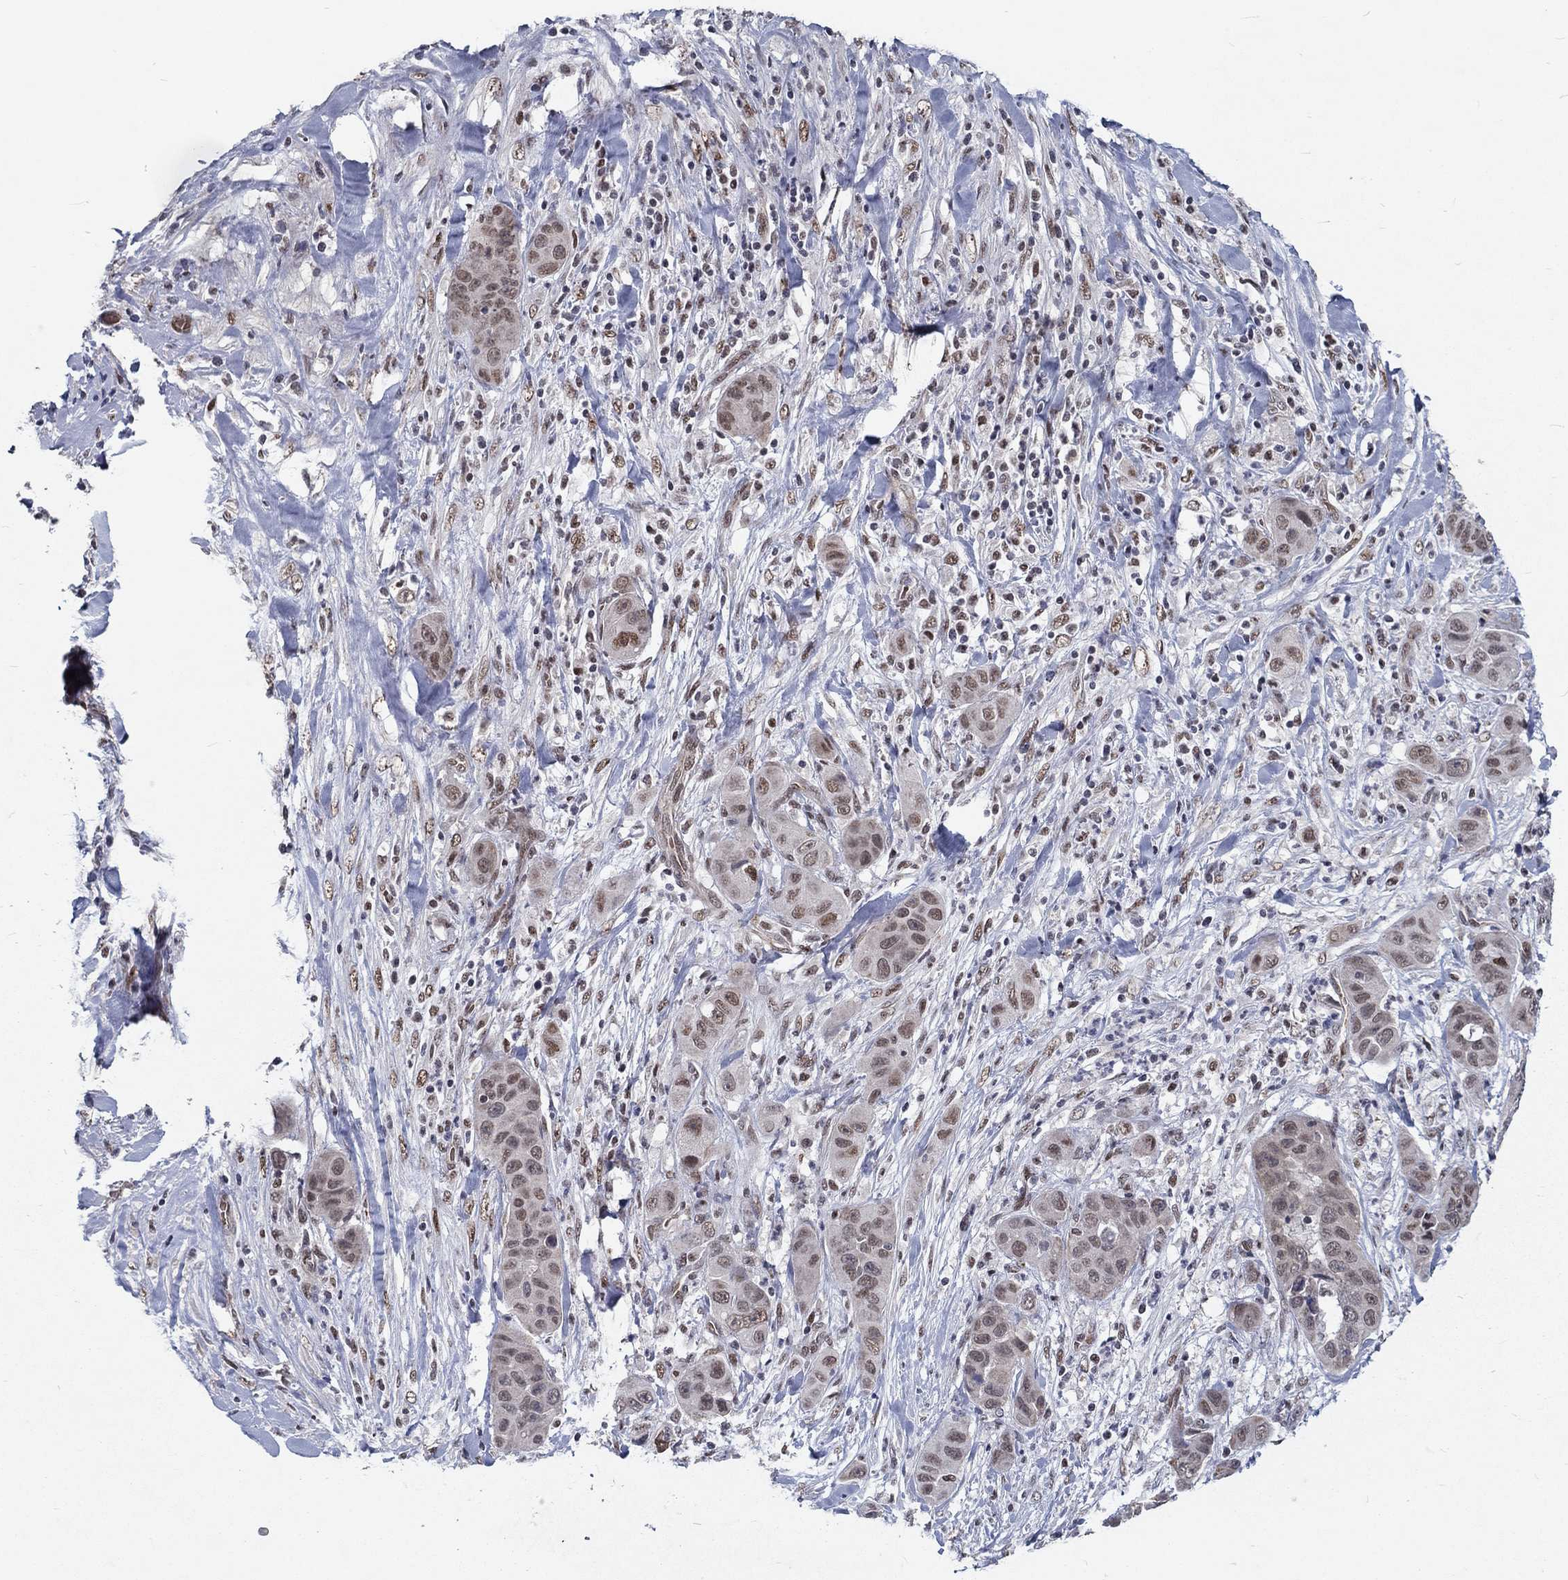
{"staining": {"intensity": "weak", "quantity": "<25%", "location": "nuclear"}, "tissue": "liver cancer", "cell_type": "Tumor cells", "image_type": "cancer", "snomed": [{"axis": "morphology", "description": "Cholangiocarcinoma"}, {"axis": "topography", "description": "Liver"}], "caption": "Tumor cells show no significant protein staining in liver cancer (cholangiocarcinoma).", "gene": "ZBED1", "patient": {"sex": "female", "age": 52}}